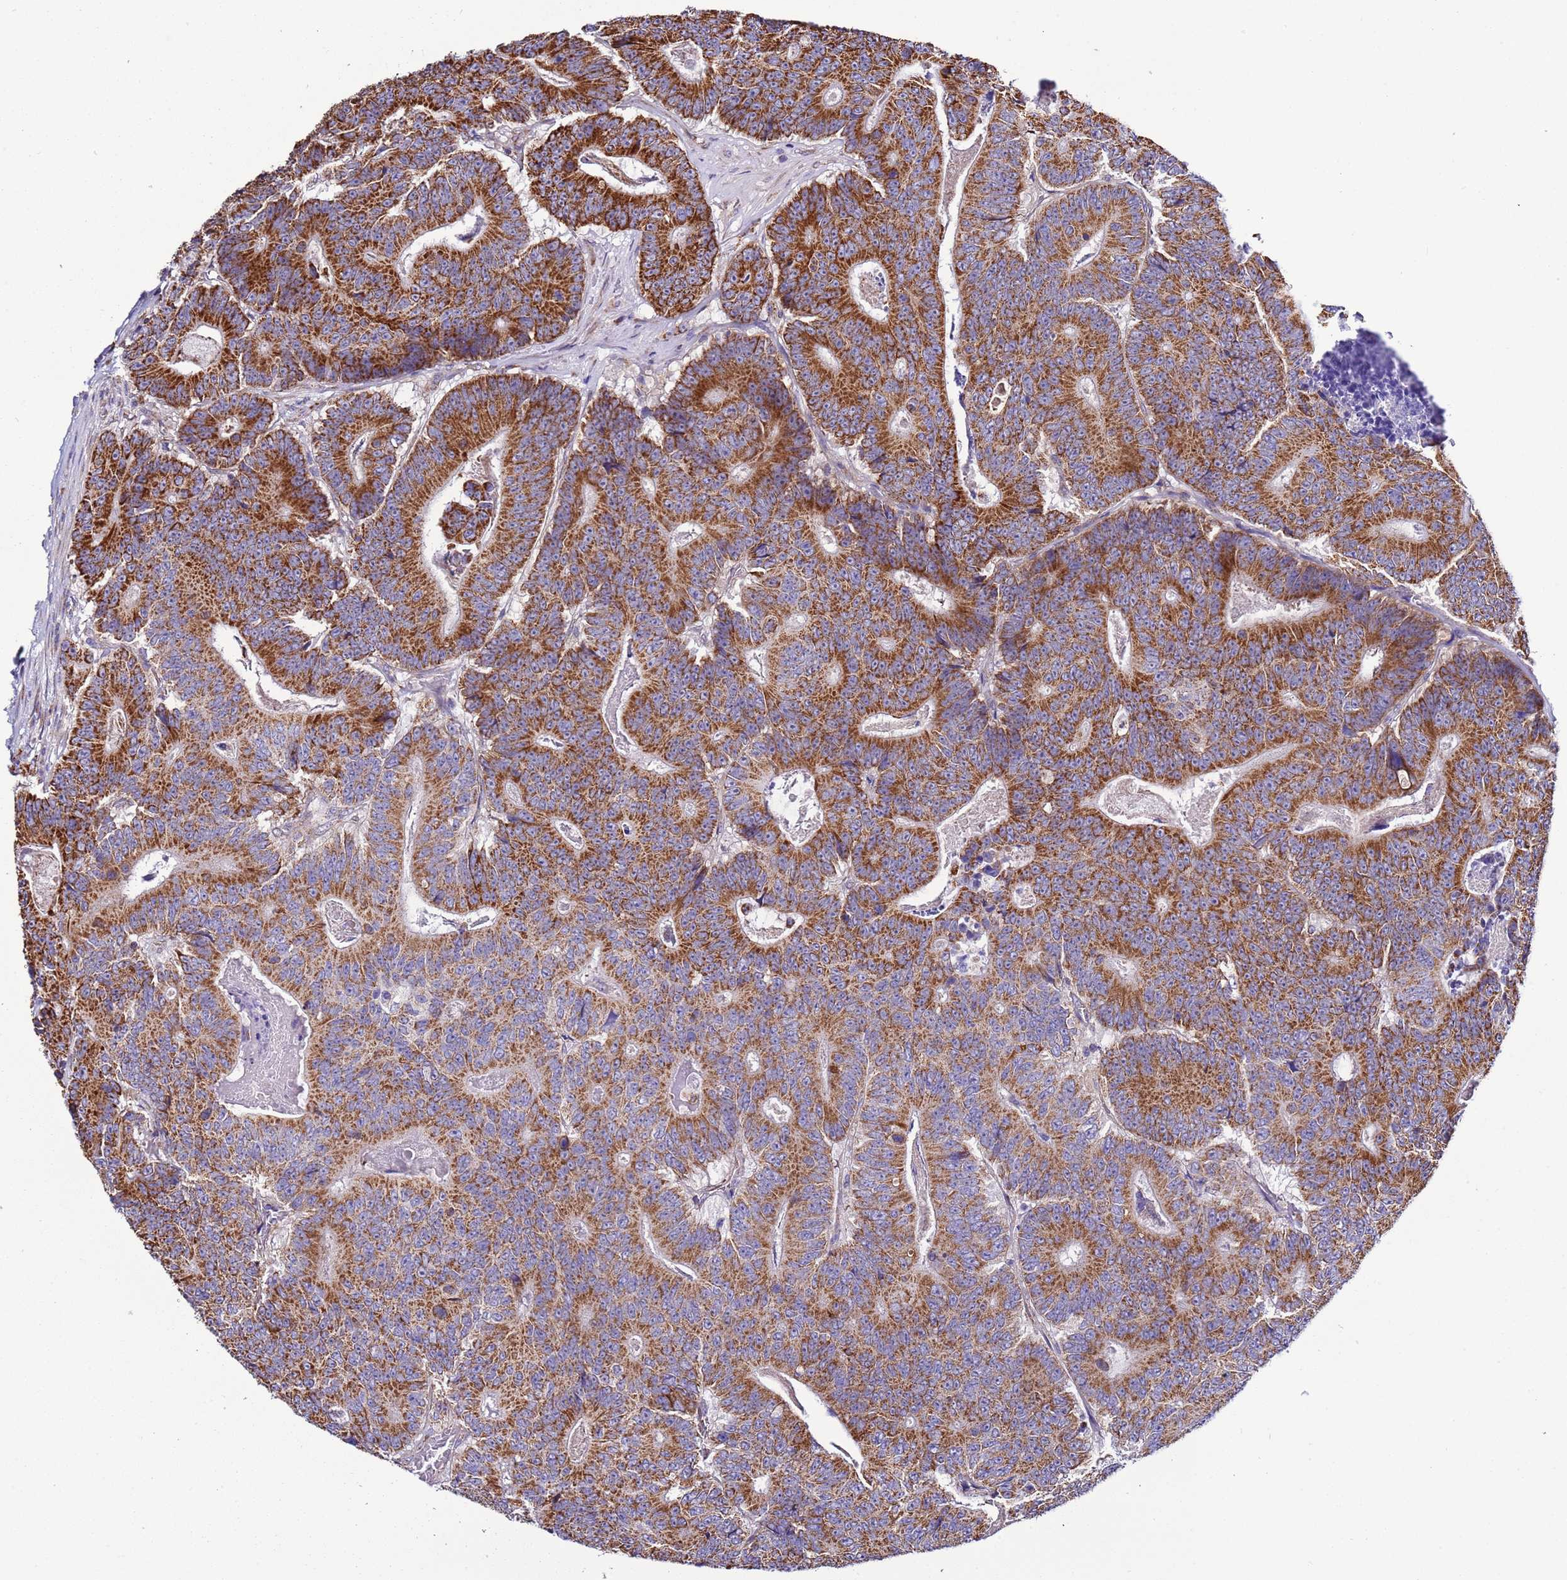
{"staining": {"intensity": "strong", "quantity": ">75%", "location": "cytoplasmic/membranous"}, "tissue": "colorectal cancer", "cell_type": "Tumor cells", "image_type": "cancer", "snomed": [{"axis": "morphology", "description": "Adenocarcinoma, NOS"}, {"axis": "topography", "description": "Colon"}], "caption": "Immunohistochemical staining of colorectal cancer (adenocarcinoma) exhibits strong cytoplasmic/membranous protein positivity in about >75% of tumor cells.", "gene": "AHI1", "patient": {"sex": "male", "age": 83}}